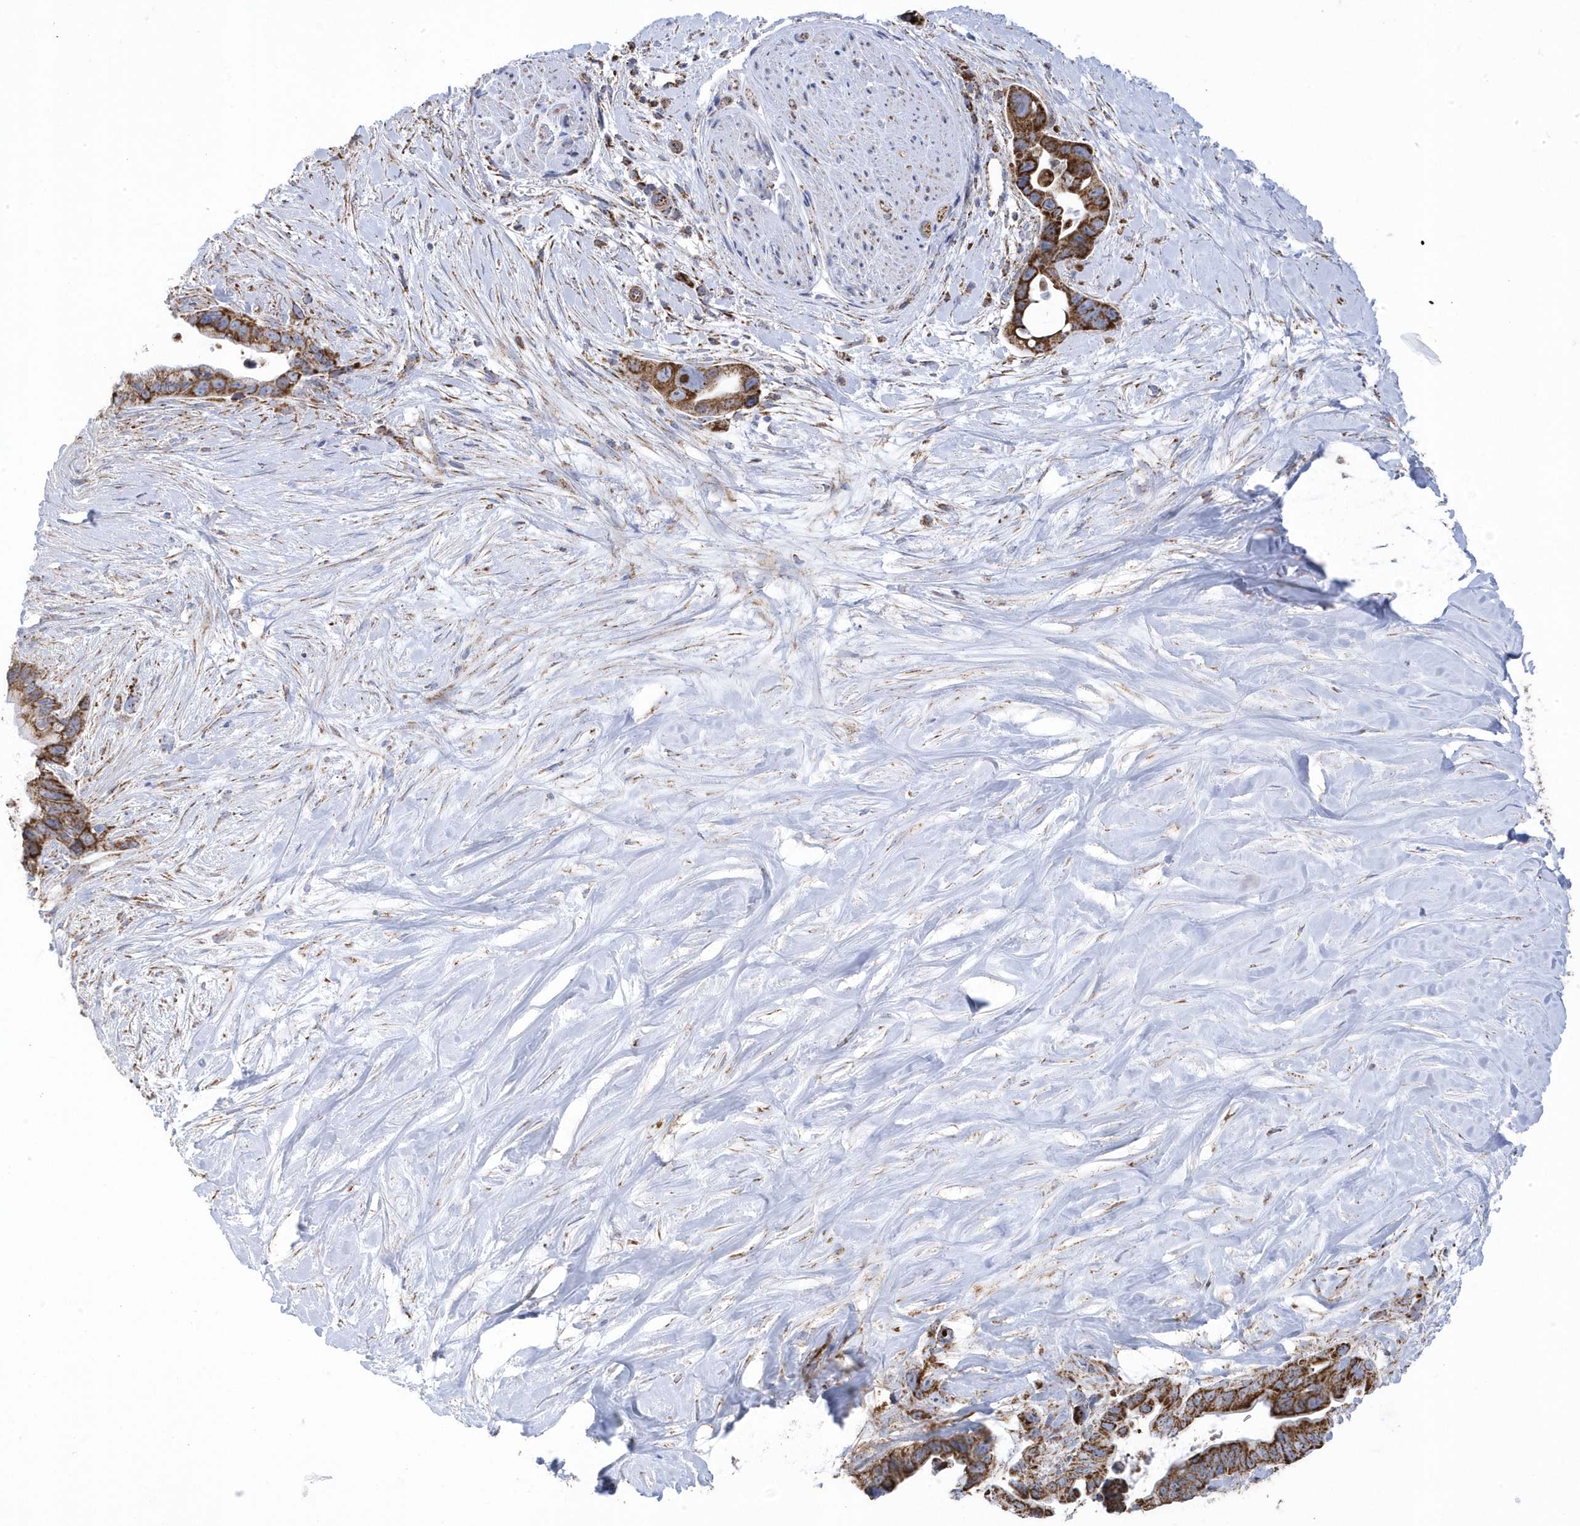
{"staining": {"intensity": "strong", "quantity": ">75%", "location": "cytoplasmic/membranous"}, "tissue": "pancreatic cancer", "cell_type": "Tumor cells", "image_type": "cancer", "snomed": [{"axis": "morphology", "description": "Adenocarcinoma, NOS"}, {"axis": "topography", "description": "Pancreas"}], "caption": "Adenocarcinoma (pancreatic) stained for a protein shows strong cytoplasmic/membranous positivity in tumor cells. Immunohistochemistry (ihc) stains the protein in brown and the nuclei are stained blue.", "gene": "GTPBP8", "patient": {"sex": "female", "age": 72}}